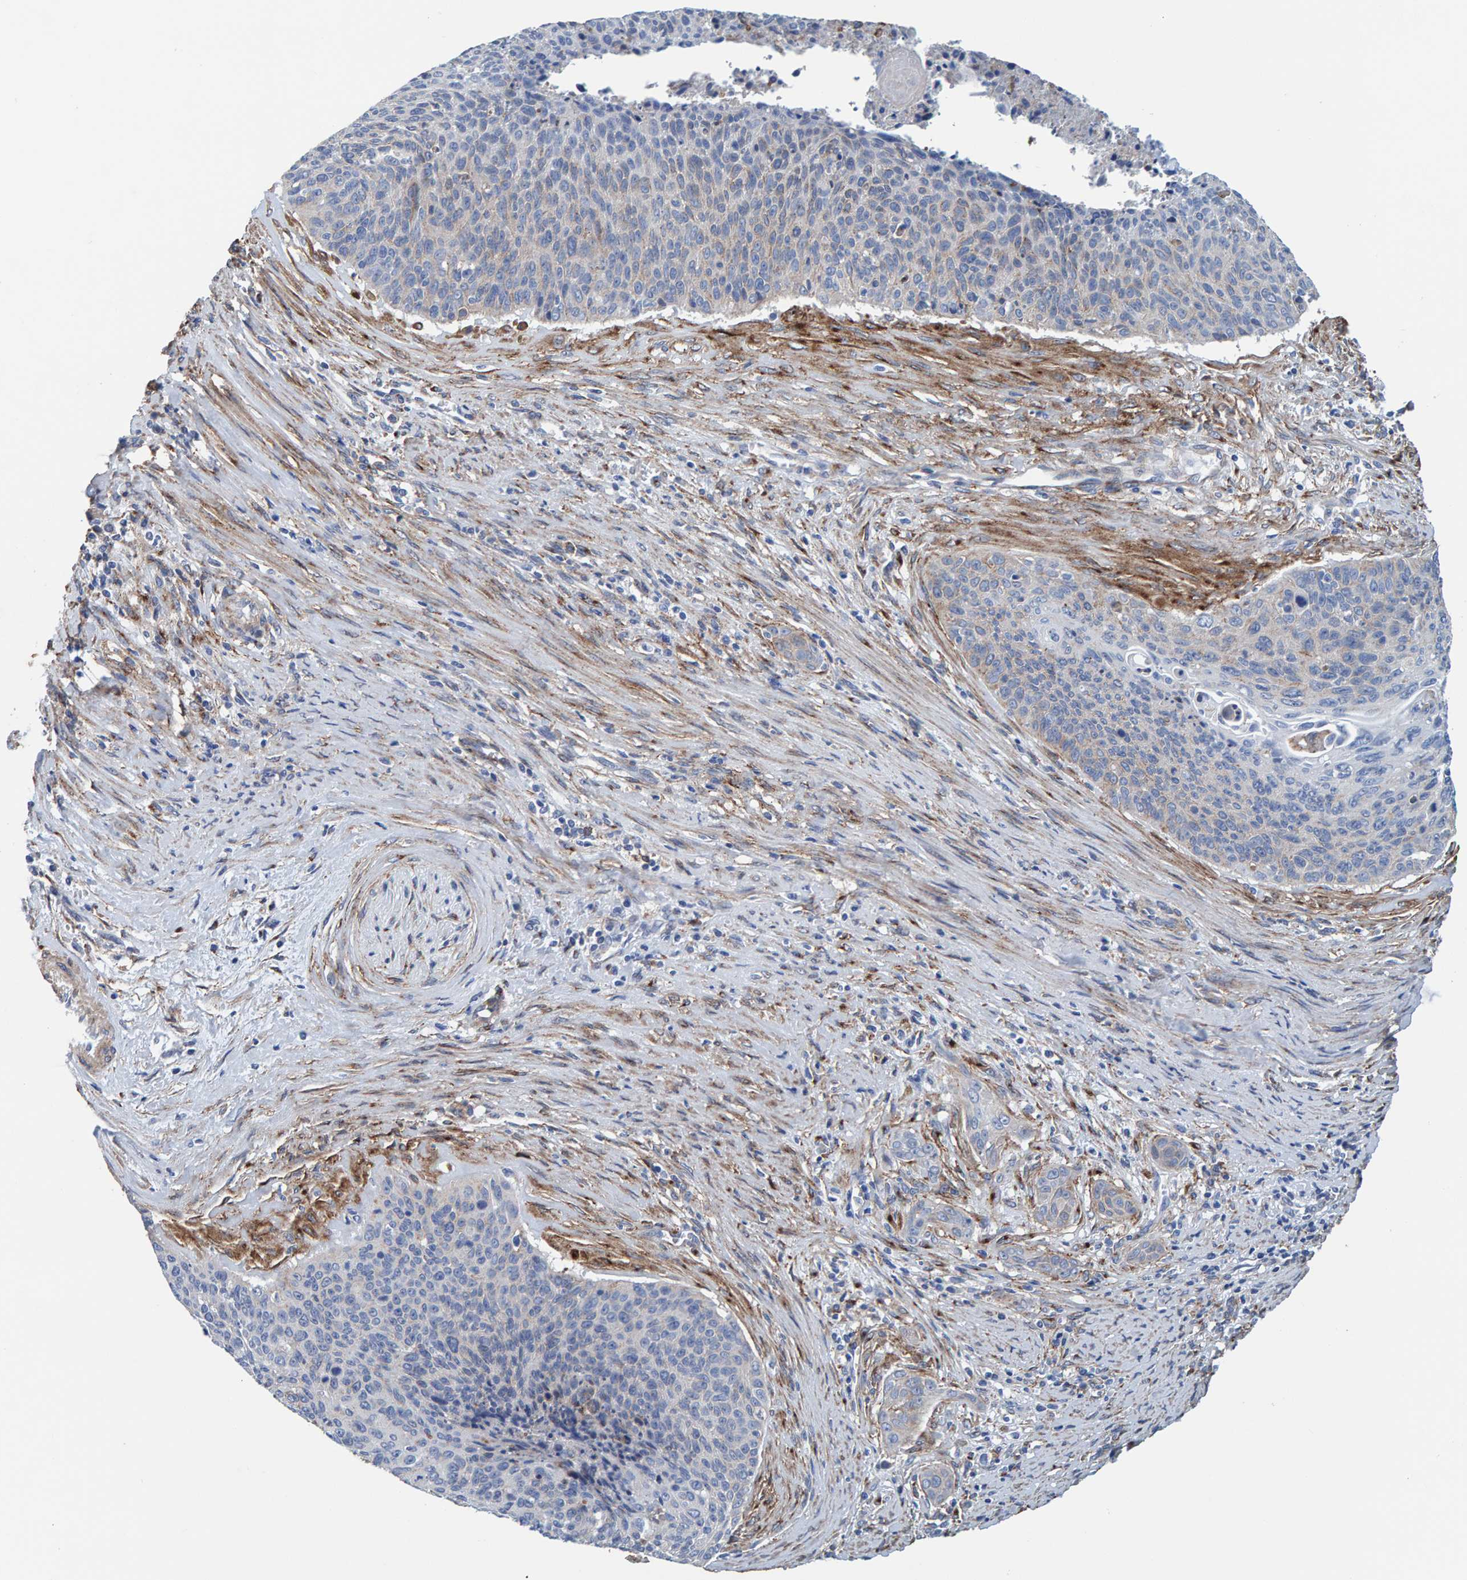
{"staining": {"intensity": "negative", "quantity": "none", "location": "none"}, "tissue": "cervical cancer", "cell_type": "Tumor cells", "image_type": "cancer", "snomed": [{"axis": "morphology", "description": "Squamous cell carcinoma, NOS"}, {"axis": "topography", "description": "Cervix"}], "caption": "This is a histopathology image of immunohistochemistry (IHC) staining of squamous cell carcinoma (cervical), which shows no positivity in tumor cells. The staining is performed using DAB brown chromogen with nuclei counter-stained in using hematoxylin.", "gene": "LRP1", "patient": {"sex": "female", "age": 55}}